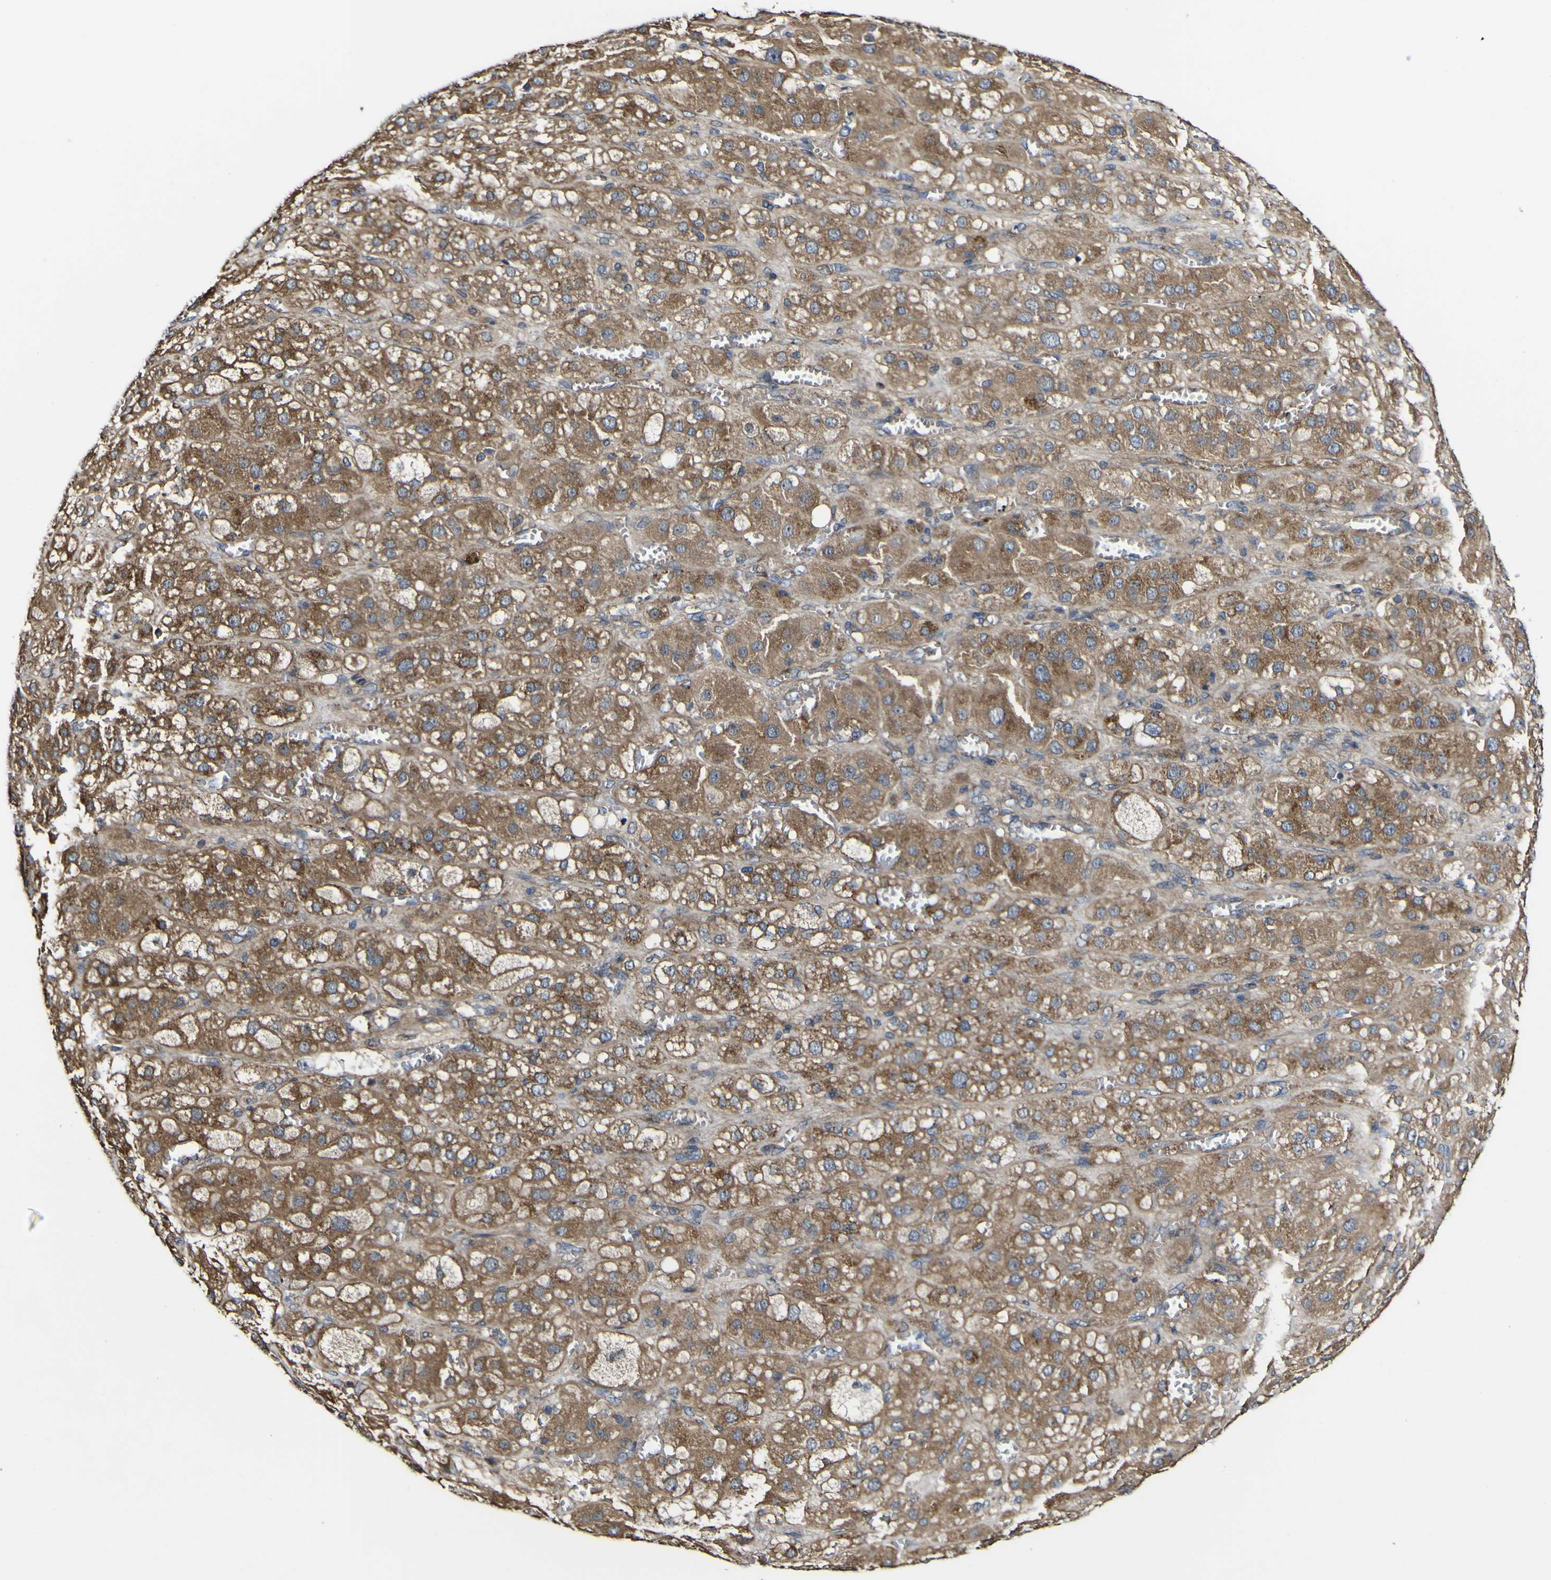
{"staining": {"intensity": "strong", "quantity": ">75%", "location": "cytoplasmic/membranous"}, "tissue": "adrenal gland", "cell_type": "Glandular cells", "image_type": "normal", "snomed": [{"axis": "morphology", "description": "Normal tissue, NOS"}, {"axis": "topography", "description": "Adrenal gland"}], "caption": "Immunohistochemical staining of normal human adrenal gland shows strong cytoplasmic/membranous protein positivity in approximately >75% of glandular cells. (DAB (3,3'-diaminobenzidine) IHC, brown staining for protein, blue staining for nuclei).", "gene": "NAALADL2", "patient": {"sex": "female", "age": 47}}